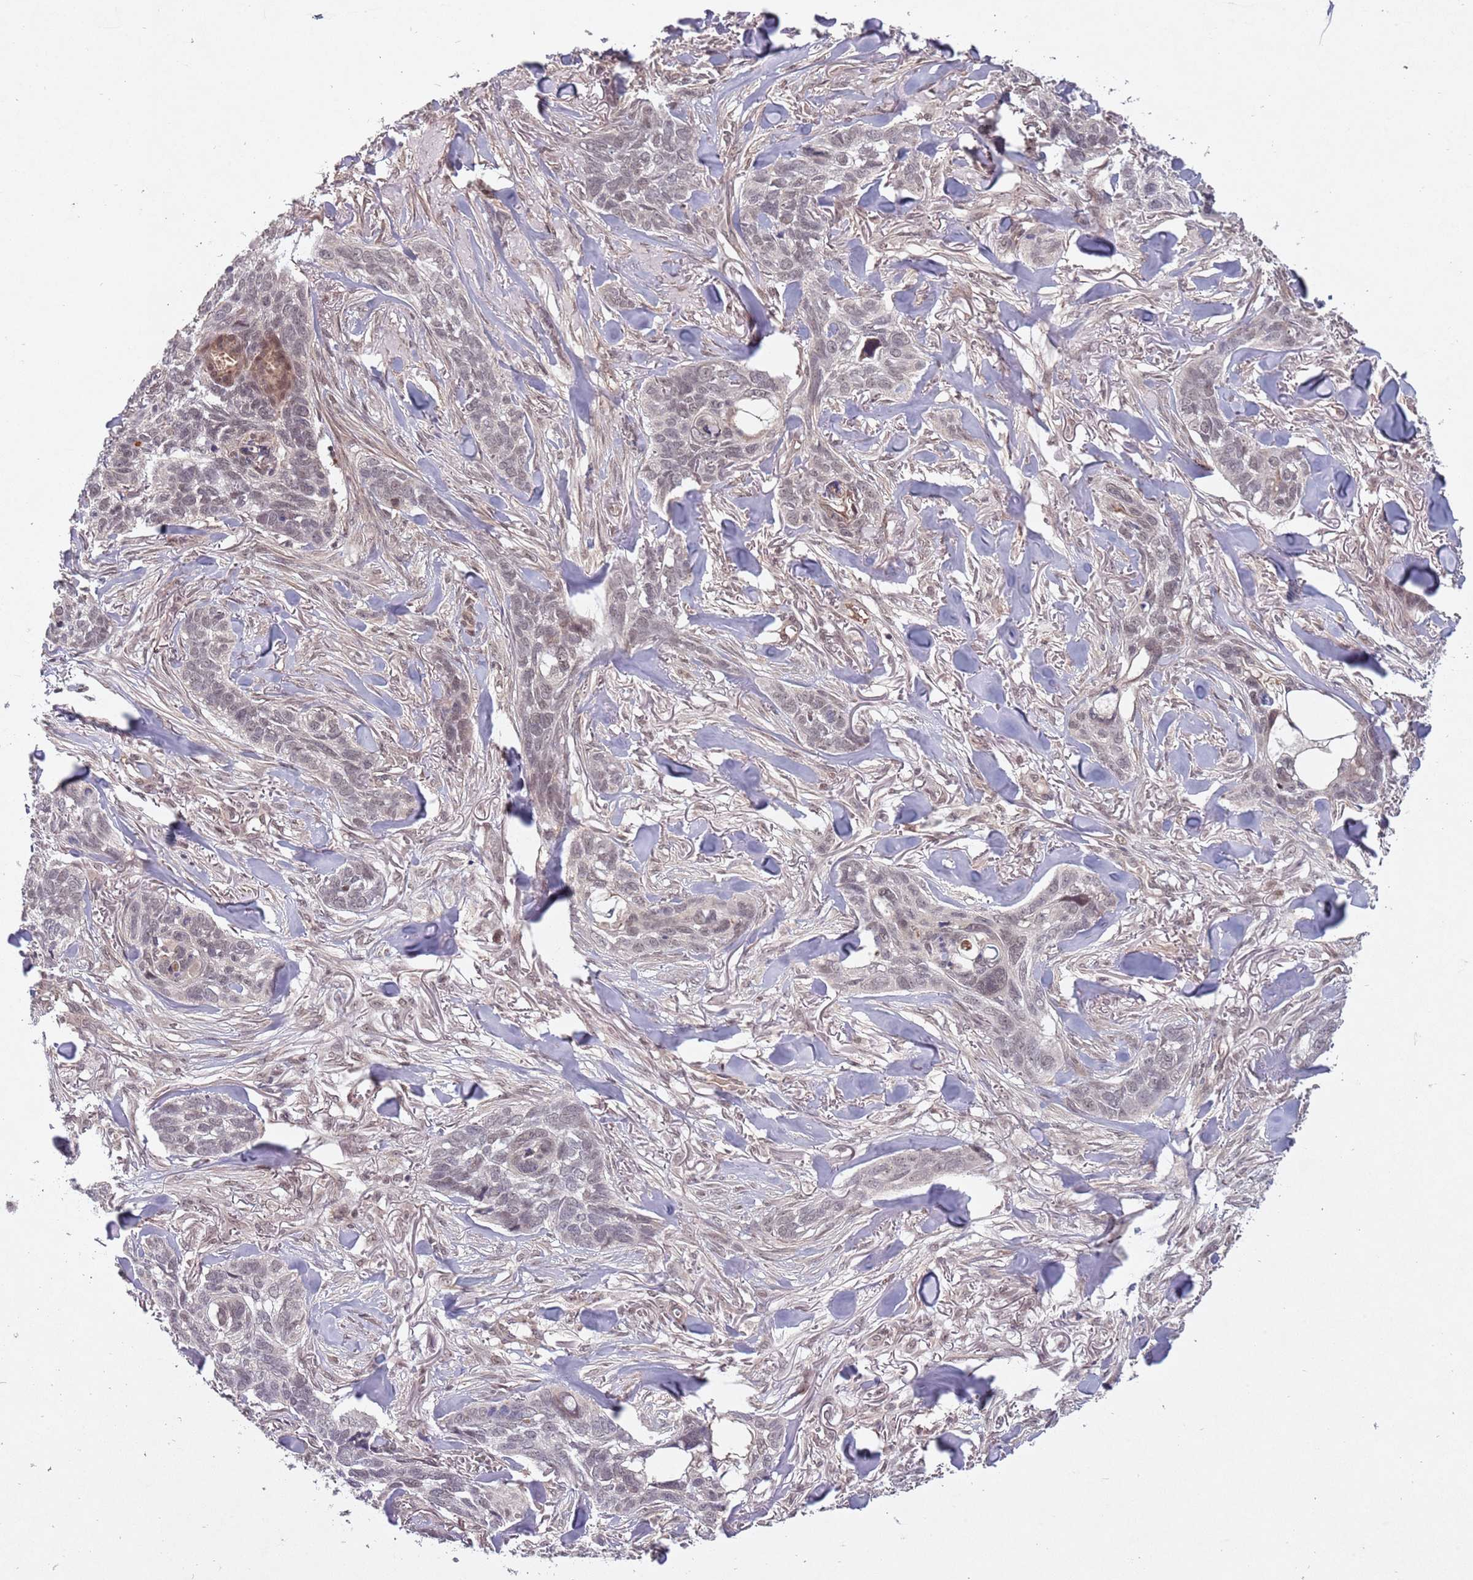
{"staining": {"intensity": "weak", "quantity": "25%-75%", "location": "nuclear"}, "tissue": "skin cancer", "cell_type": "Tumor cells", "image_type": "cancer", "snomed": [{"axis": "morphology", "description": "Basal cell carcinoma"}, {"axis": "topography", "description": "Skin"}], "caption": "This is an image of IHC staining of skin basal cell carcinoma, which shows weak expression in the nuclear of tumor cells.", "gene": "SUDS3", "patient": {"sex": "male", "age": 86}}